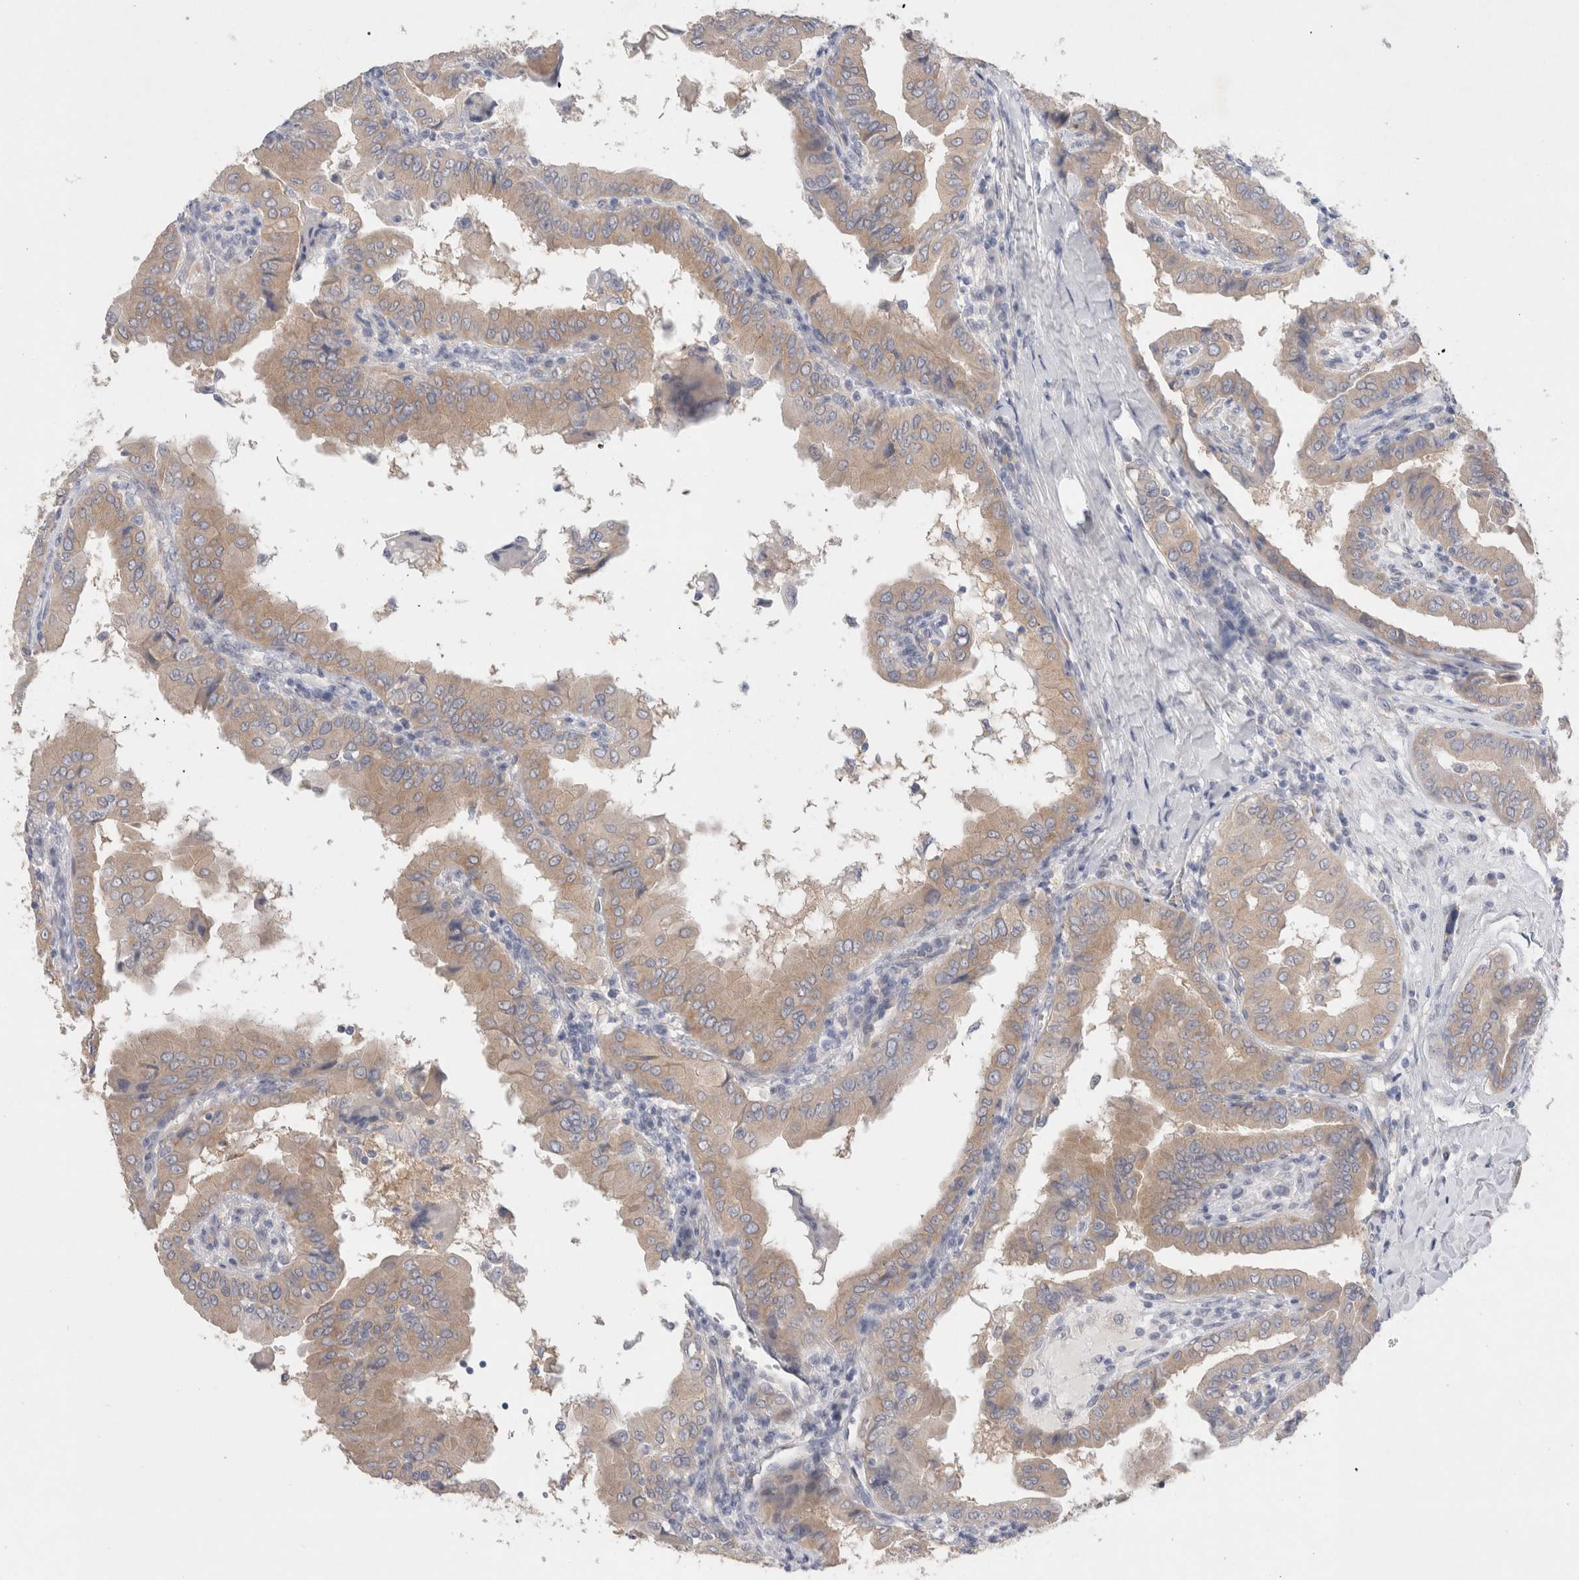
{"staining": {"intensity": "weak", "quantity": ">75%", "location": "cytoplasmic/membranous"}, "tissue": "thyroid cancer", "cell_type": "Tumor cells", "image_type": "cancer", "snomed": [{"axis": "morphology", "description": "Papillary adenocarcinoma, NOS"}, {"axis": "topography", "description": "Thyroid gland"}], "caption": "Weak cytoplasmic/membranous protein staining is present in about >75% of tumor cells in thyroid papillary adenocarcinoma.", "gene": "WIPF2", "patient": {"sex": "male", "age": 33}}